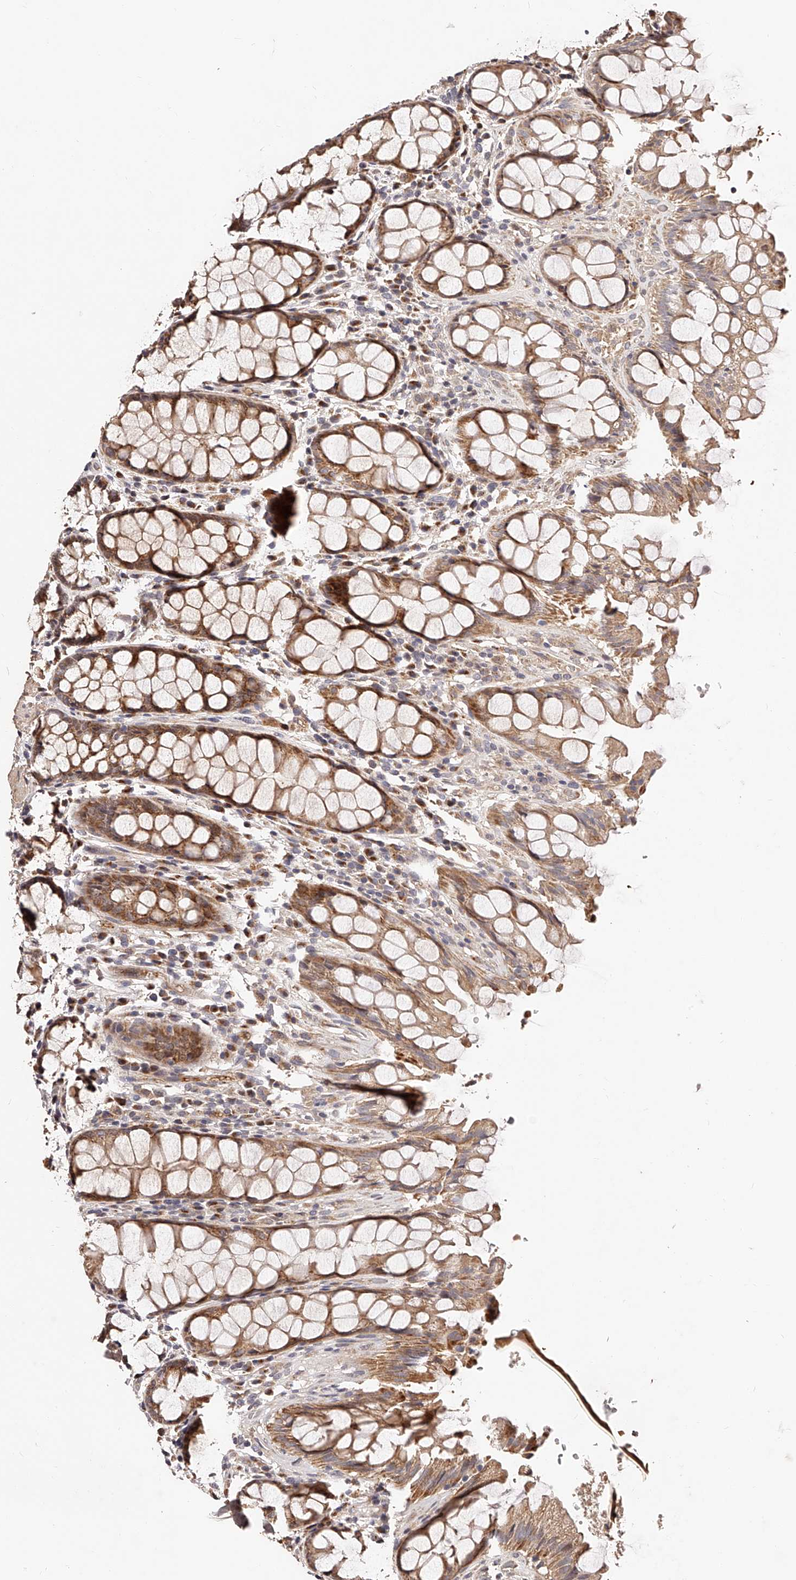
{"staining": {"intensity": "moderate", "quantity": ">75%", "location": "cytoplasmic/membranous"}, "tissue": "rectum", "cell_type": "Glandular cells", "image_type": "normal", "snomed": [{"axis": "morphology", "description": "Normal tissue, NOS"}, {"axis": "topography", "description": "Rectum"}], "caption": "Moderate cytoplasmic/membranous protein positivity is seen in approximately >75% of glandular cells in rectum. (DAB (3,3'-diaminobenzidine) = brown stain, brightfield microscopy at high magnification).", "gene": "ZNF502", "patient": {"sex": "male", "age": 64}}